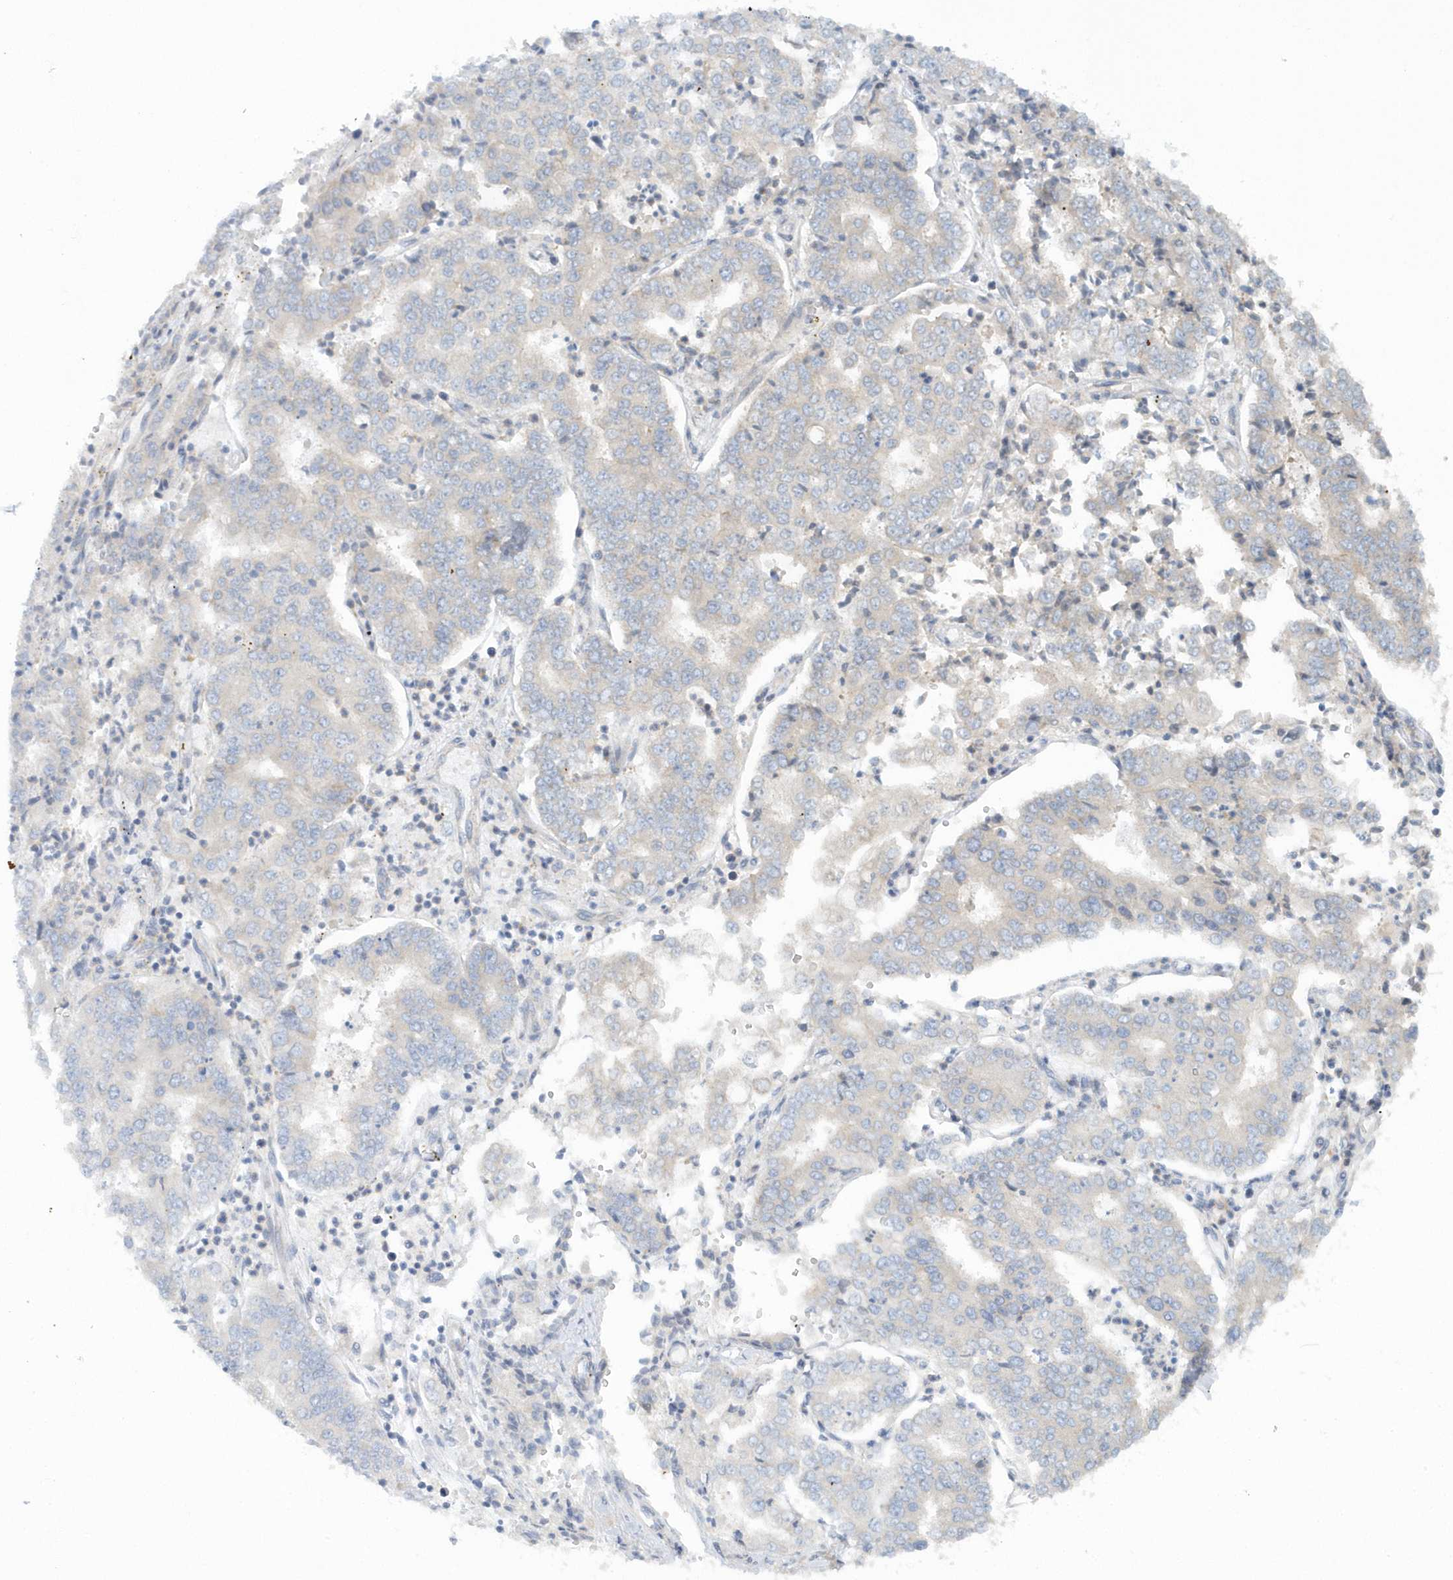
{"staining": {"intensity": "negative", "quantity": "none", "location": "none"}, "tissue": "stomach cancer", "cell_type": "Tumor cells", "image_type": "cancer", "snomed": [{"axis": "morphology", "description": "Adenocarcinoma, NOS"}, {"axis": "topography", "description": "Stomach"}], "caption": "The micrograph exhibits no significant expression in tumor cells of adenocarcinoma (stomach).", "gene": "CNOT10", "patient": {"sex": "male", "age": 76}}